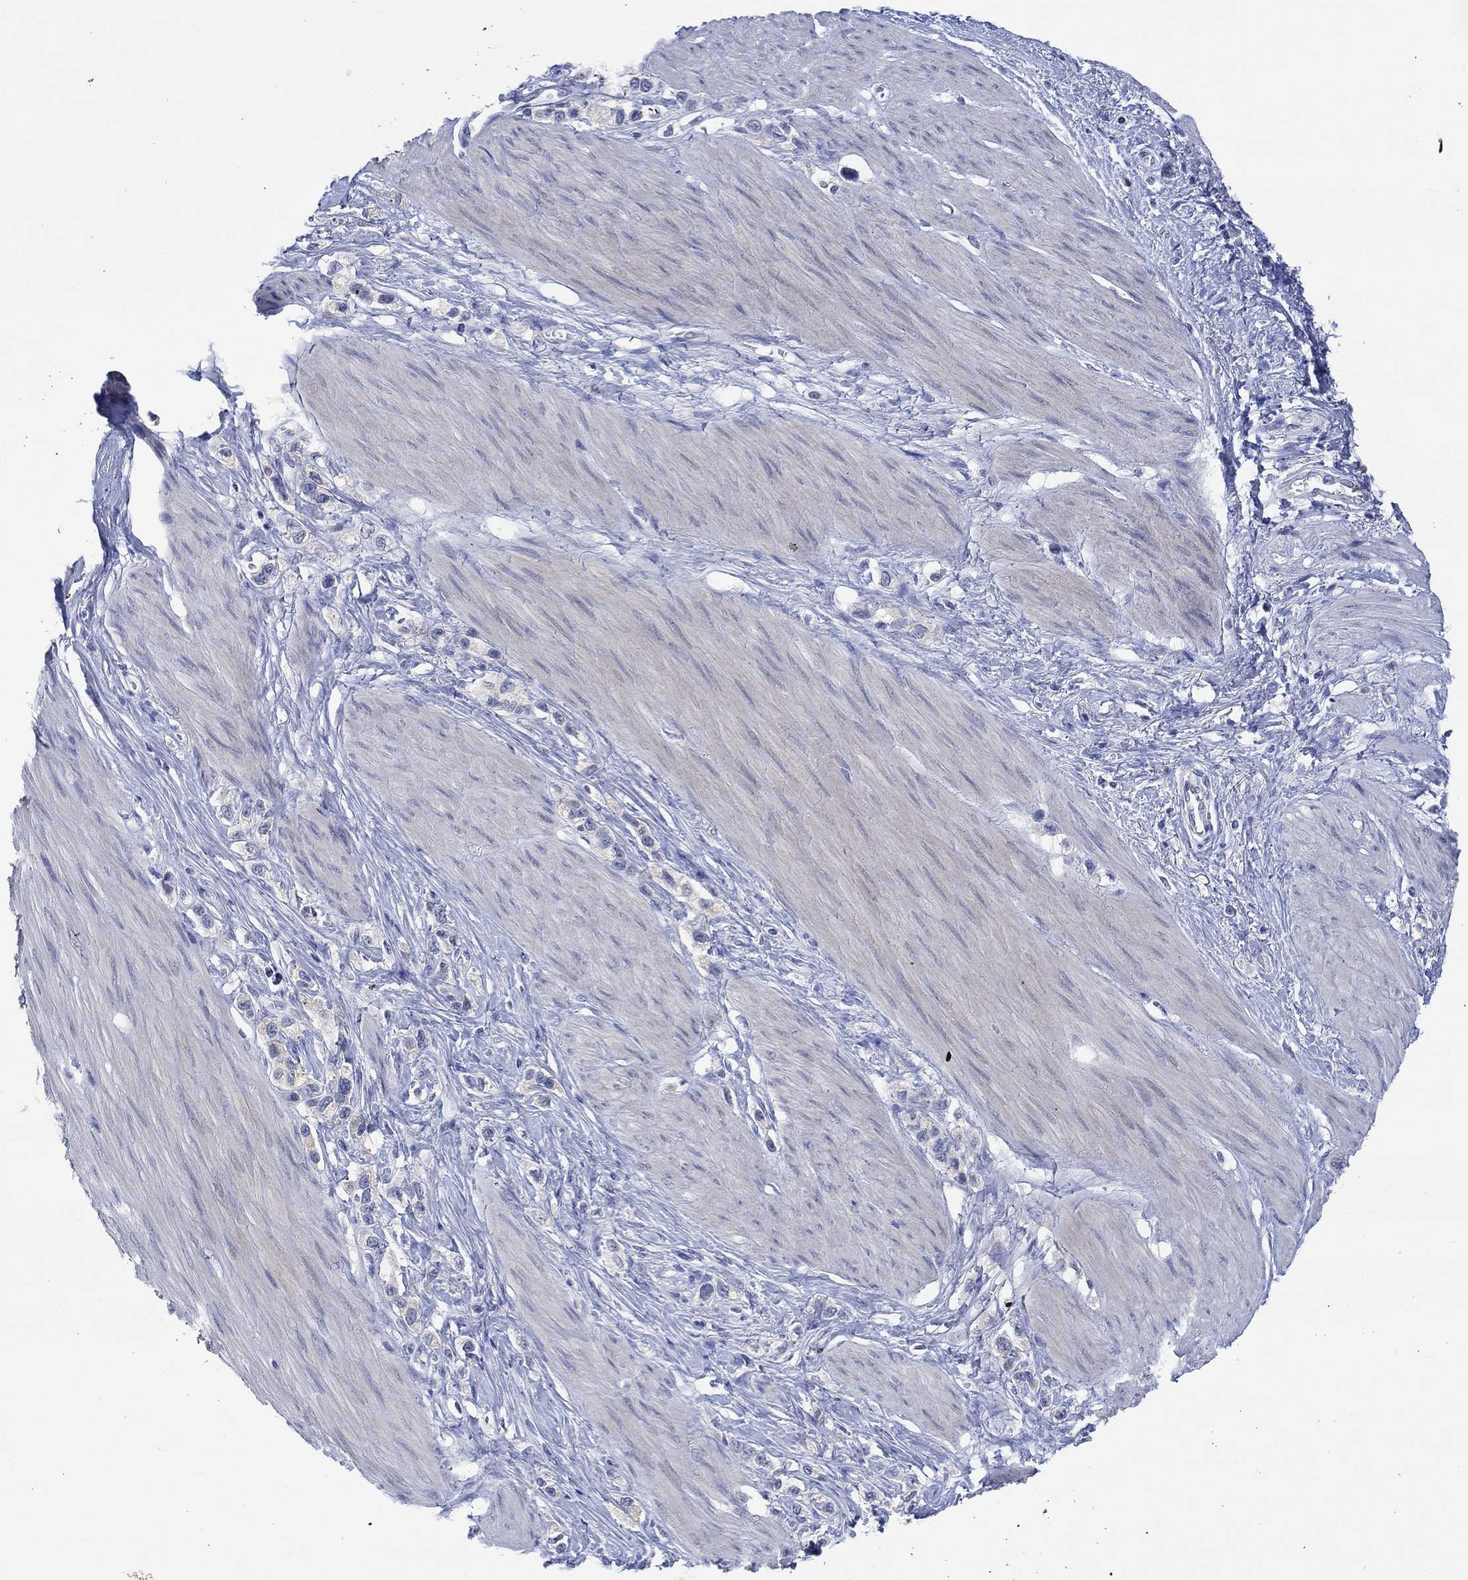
{"staining": {"intensity": "negative", "quantity": "none", "location": "none"}, "tissue": "stomach cancer", "cell_type": "Tumor cells", "image_type": "cancer", "snomed": [{"axis": "morphology", "description": "Normal tissue, NOS"}, {"axis": "morphology", "description": "Adenocarcinoma, NOS"}, {"axis": "morphology", "description": "Adenocarcinoma, High grade"}, {"axis": "topography", "description": "Stomach, upper"}, {"axis": "topography", "description": "Stomach"}], "caption": "The histopathology image demonstrates no significant expression in tumor cells of stomach adenocarcinoma (high-grade). (Brightfield microscopy of DAB immunohistochemistry at high magnification).", "gene": "DLK1", "patient": {"sex": "female", "age": 65}}